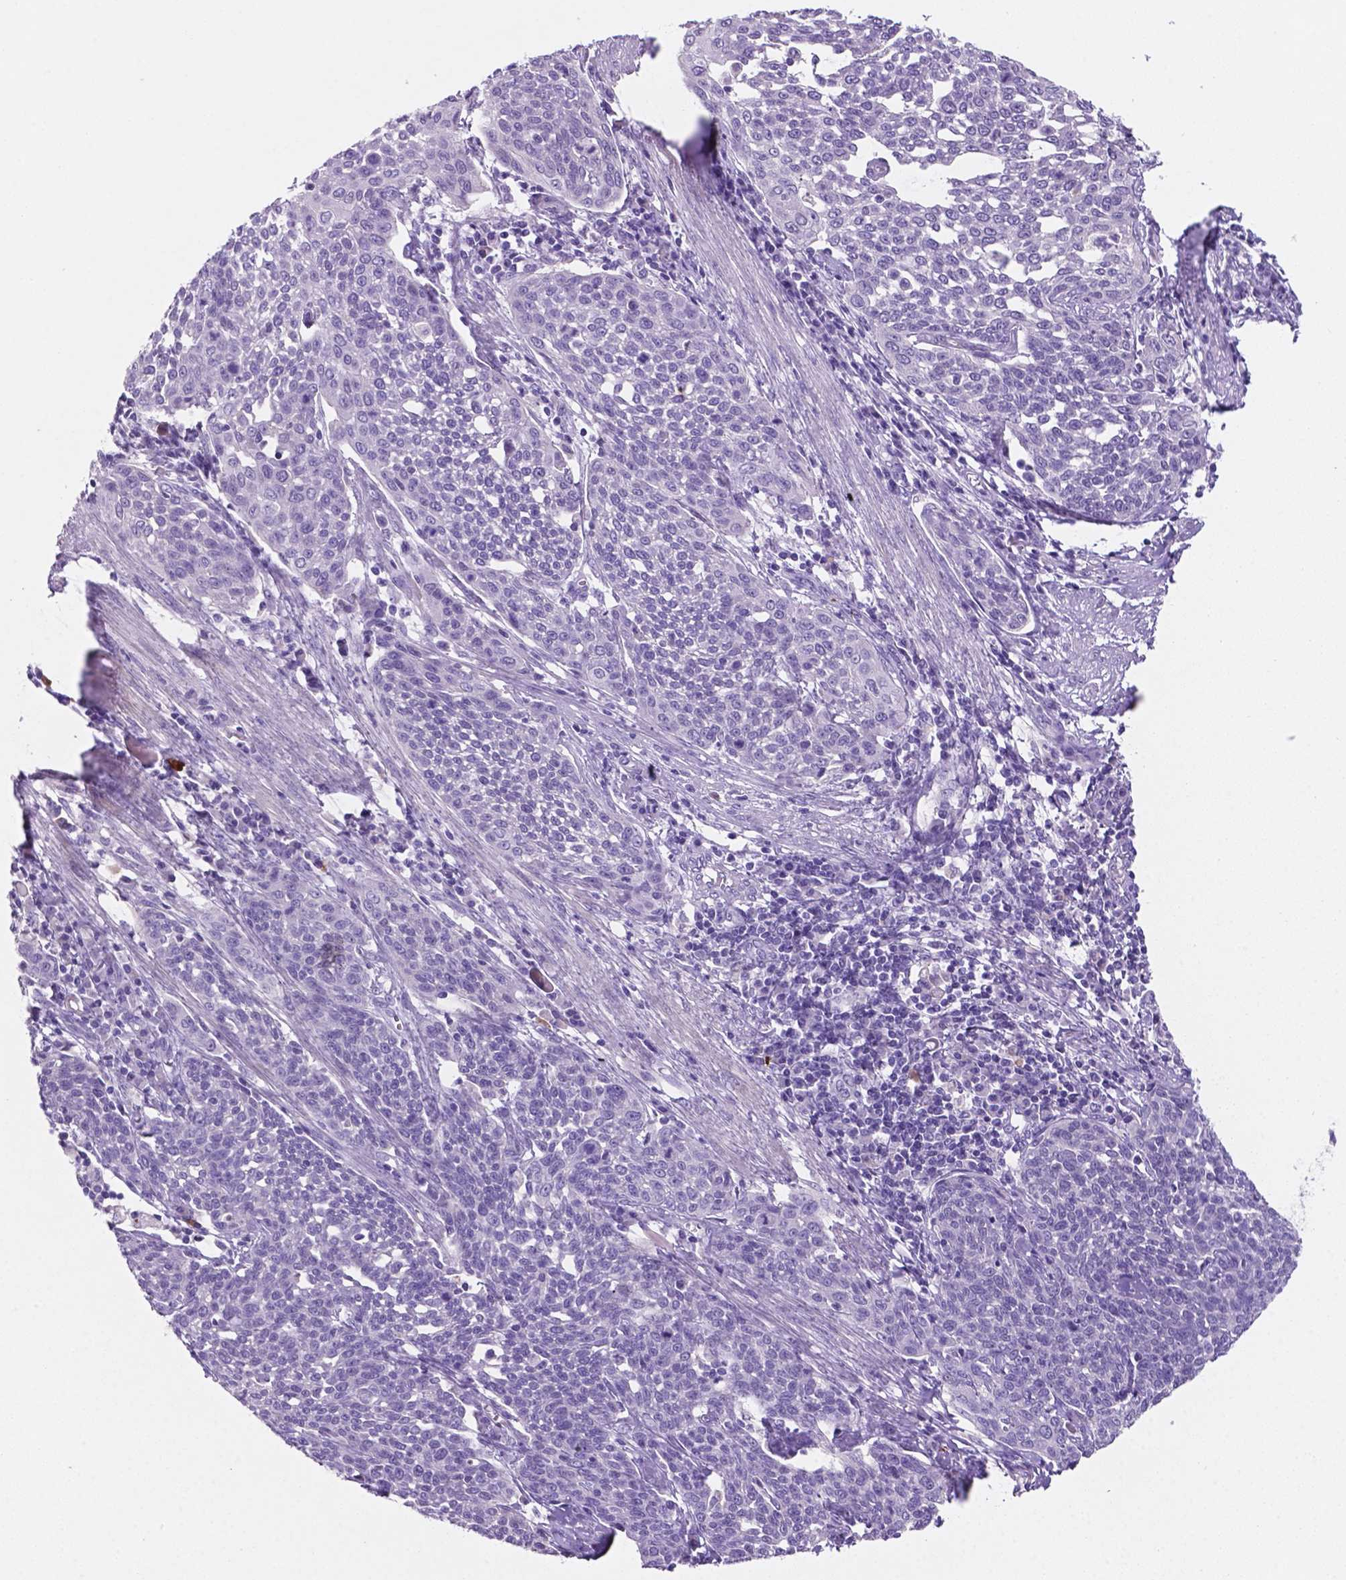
{"staining": {"intensity": "negative", "quantity": "none", "location": "none"}, "tissue": "cervical cancer", "cell_type": "Tumor cells", "image_type": "cancer", "snomed": [{"axis": "morphology", "description": "Squamous cell carcinoma, NOS"}, {"axis": "topography", "description": "Cervix"}], "caption": "Immunohistochemical staining of cervical cancer (squamous cell carcinoma) exhibits no significant positivity in tumor cells.", "gene": "EBLN2", "patient": {"sex": "female", "age": 34}}